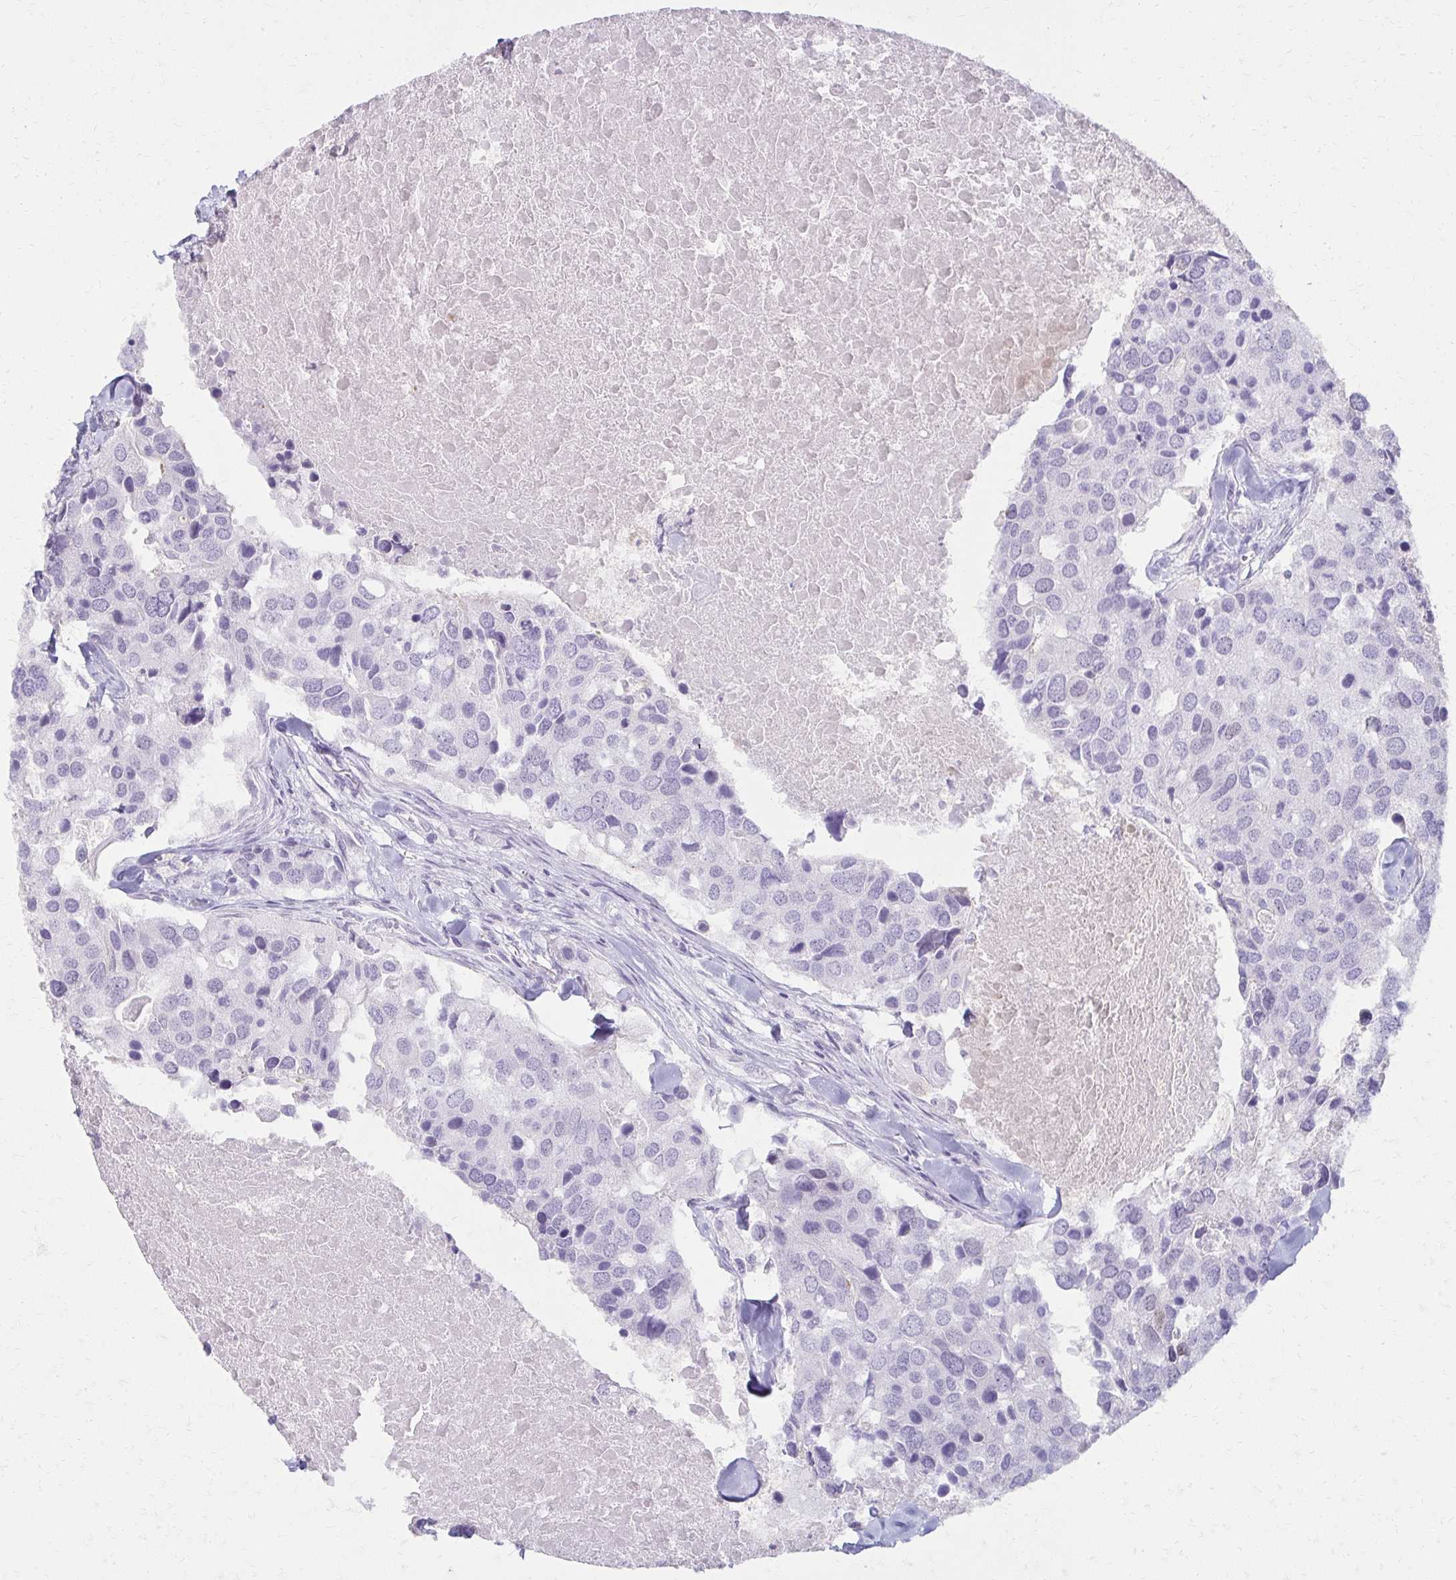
{"staining": {"intensity": "negative", "quantity": "none", "location": "none"}, "tissue": "breast cancer", "cell_type": "Tumor cells", "image_type": "cancer", "snomed": [{"axis": "morphology", "description": "Duct carcinoma"}, {"axis": "topography", "description": "Breast"}], "caption": "There is no significant positivity in tumor cells of invasive ductal carcinoma (breast). (DAB IHC, high magnification).", "gene": "MORC4", "patient": {"sex": "female", "age": 83}}